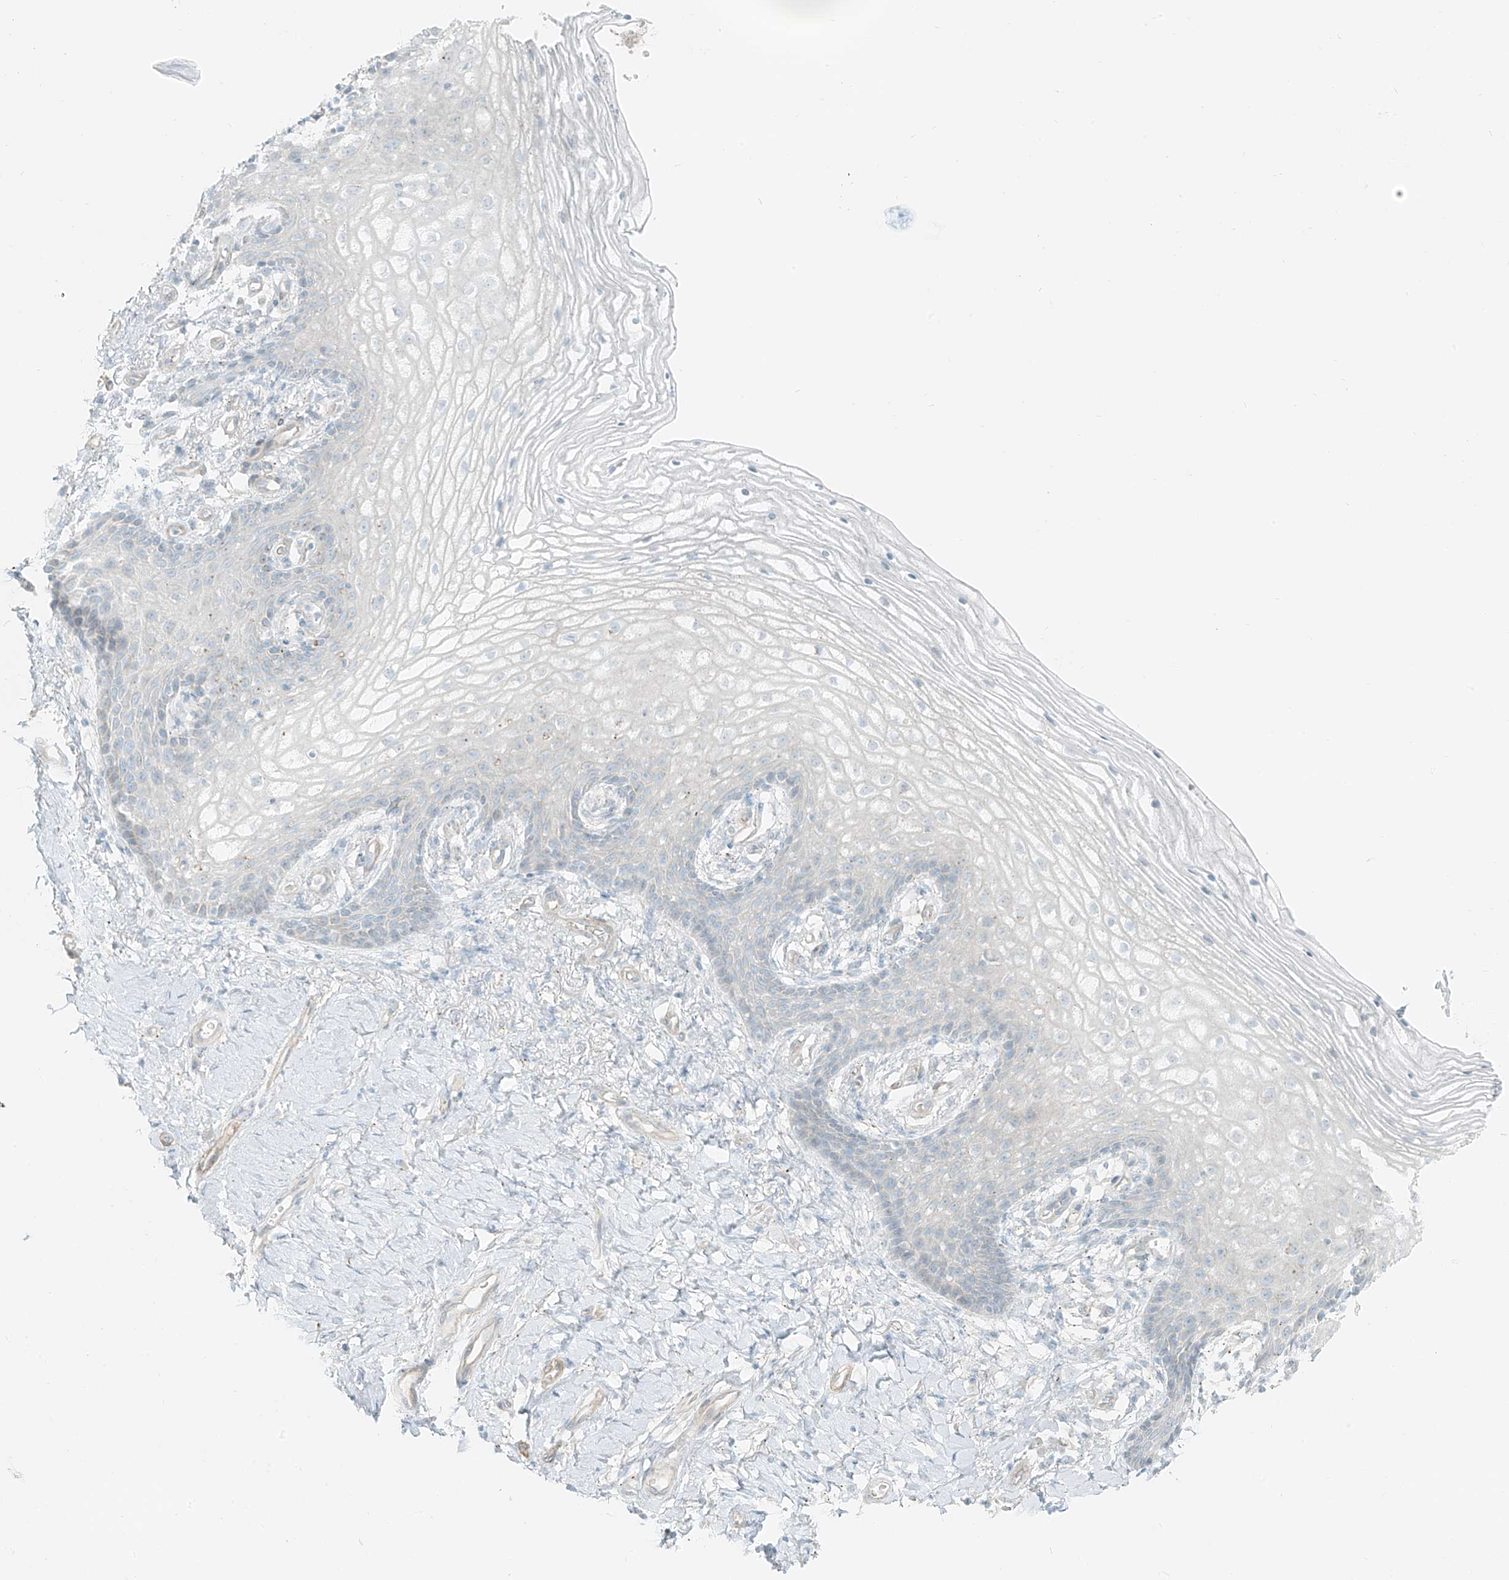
{"staining": {"intensity": "negative", "quantity": "none", "location": "none"}, "tissue": "vagina", "cell_type": "Squamous epithelial cells", "image_type": "normal", "snomed": [{"axis": "morphology", "description": "Normal tissue, NOS"}, {"axis": "topography", "description": "Vagina"}], "caption": "DAB immunohistochemical staining of normal vagina reveals no significant positivity in squamous epithelial cells.", "gene": "SMCP", "patient": {"sex": "female", "age": 60}}